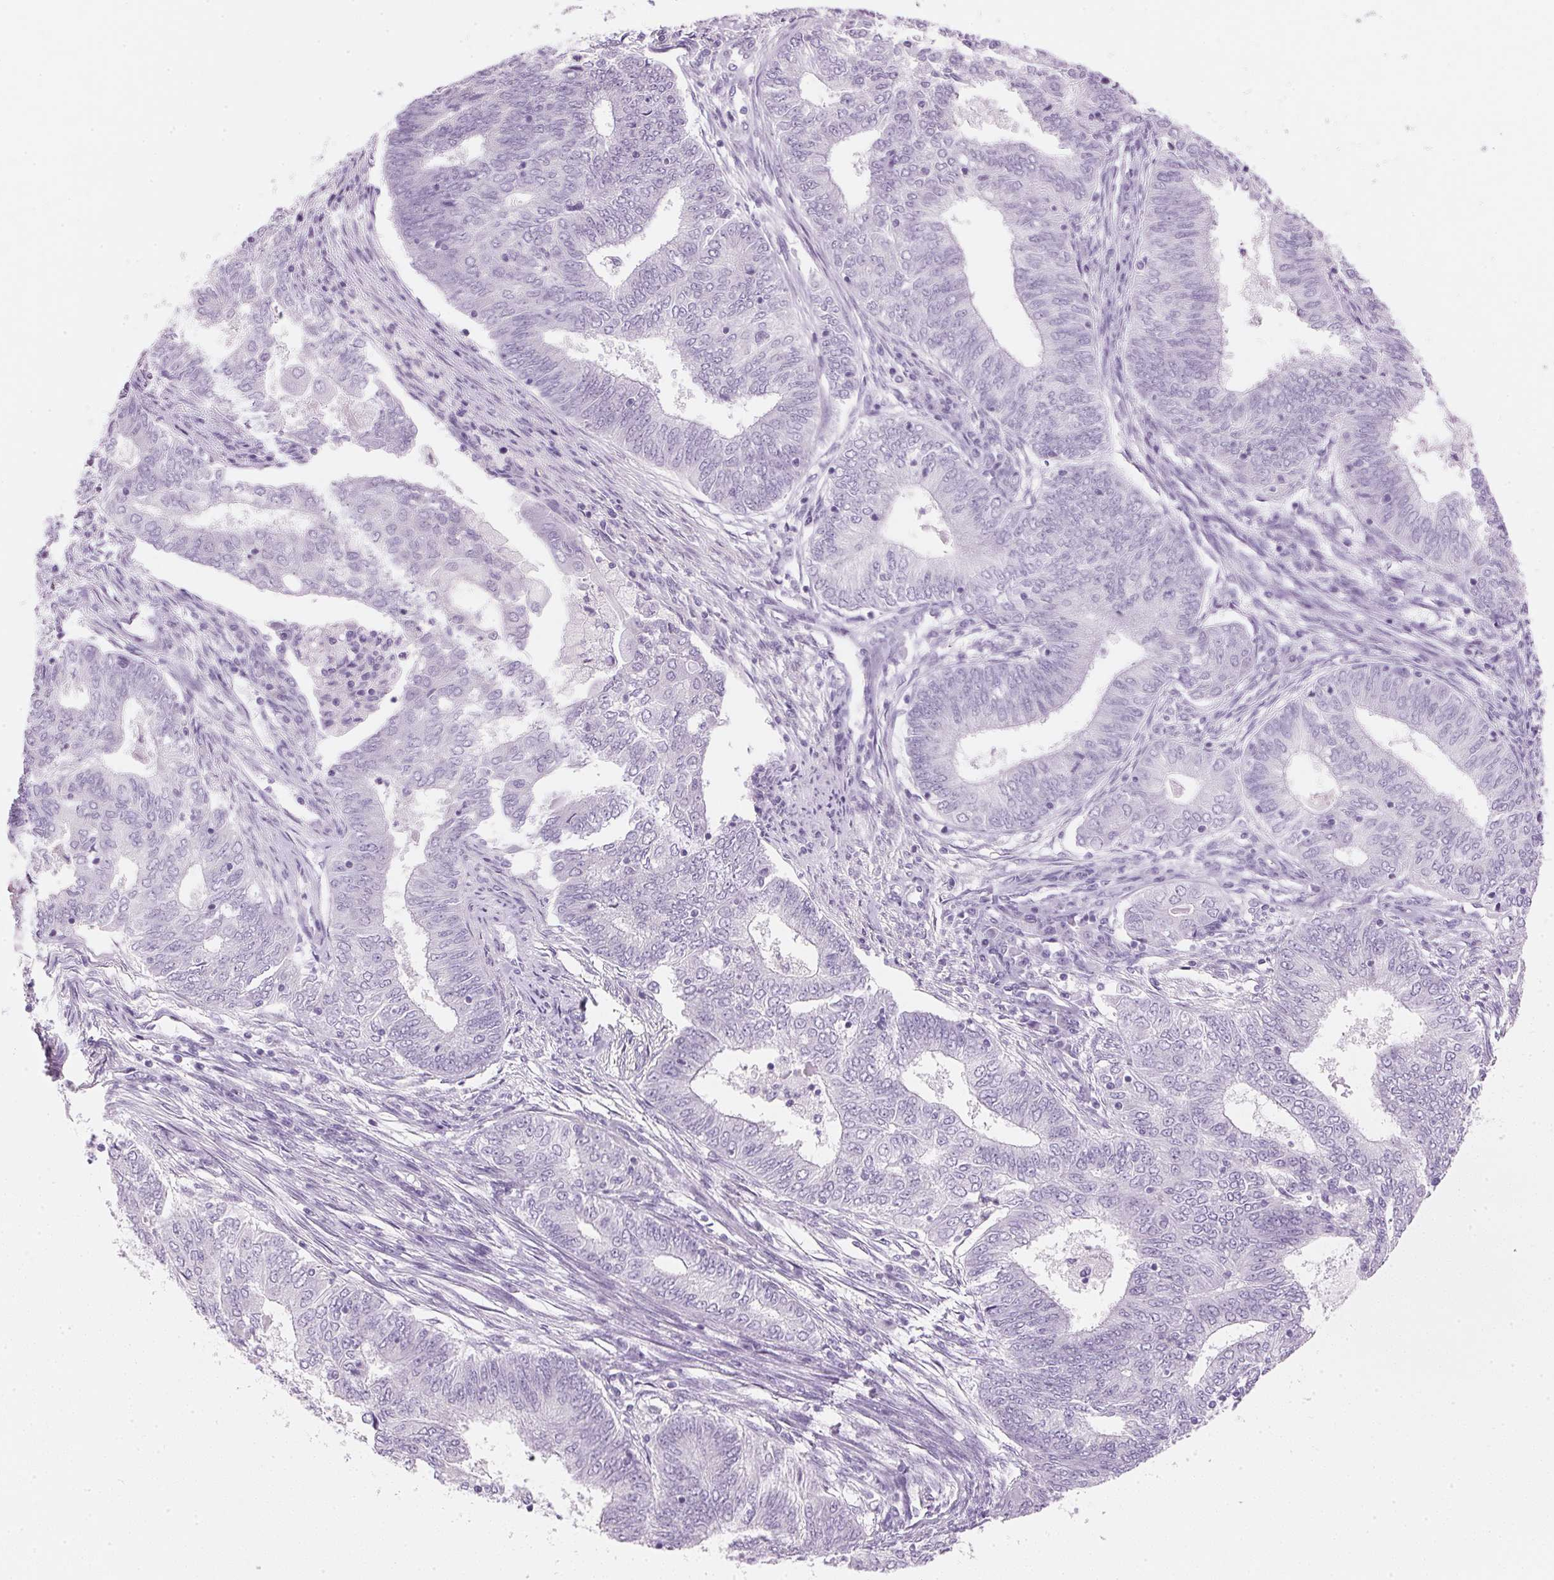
{"staining": {"intensity": "negative", "quantity": "none", "location": "none"}, "tissue": "endometrial cancer", "cell_type": "Tumor cells", "image_type": "cancer", "snomed": [{"axis": "morphology", "description": "Adenocarcinoma, NOS"}, {"axis": "topography", "description": "Endometrium"}], "caption": "DAB immunohistochemical staining of human endometrial cancer demonstrates no significant positivity in tumor cells.", "gene": "IGFBP1", "patient": {"sex": "female", "age": 62}}